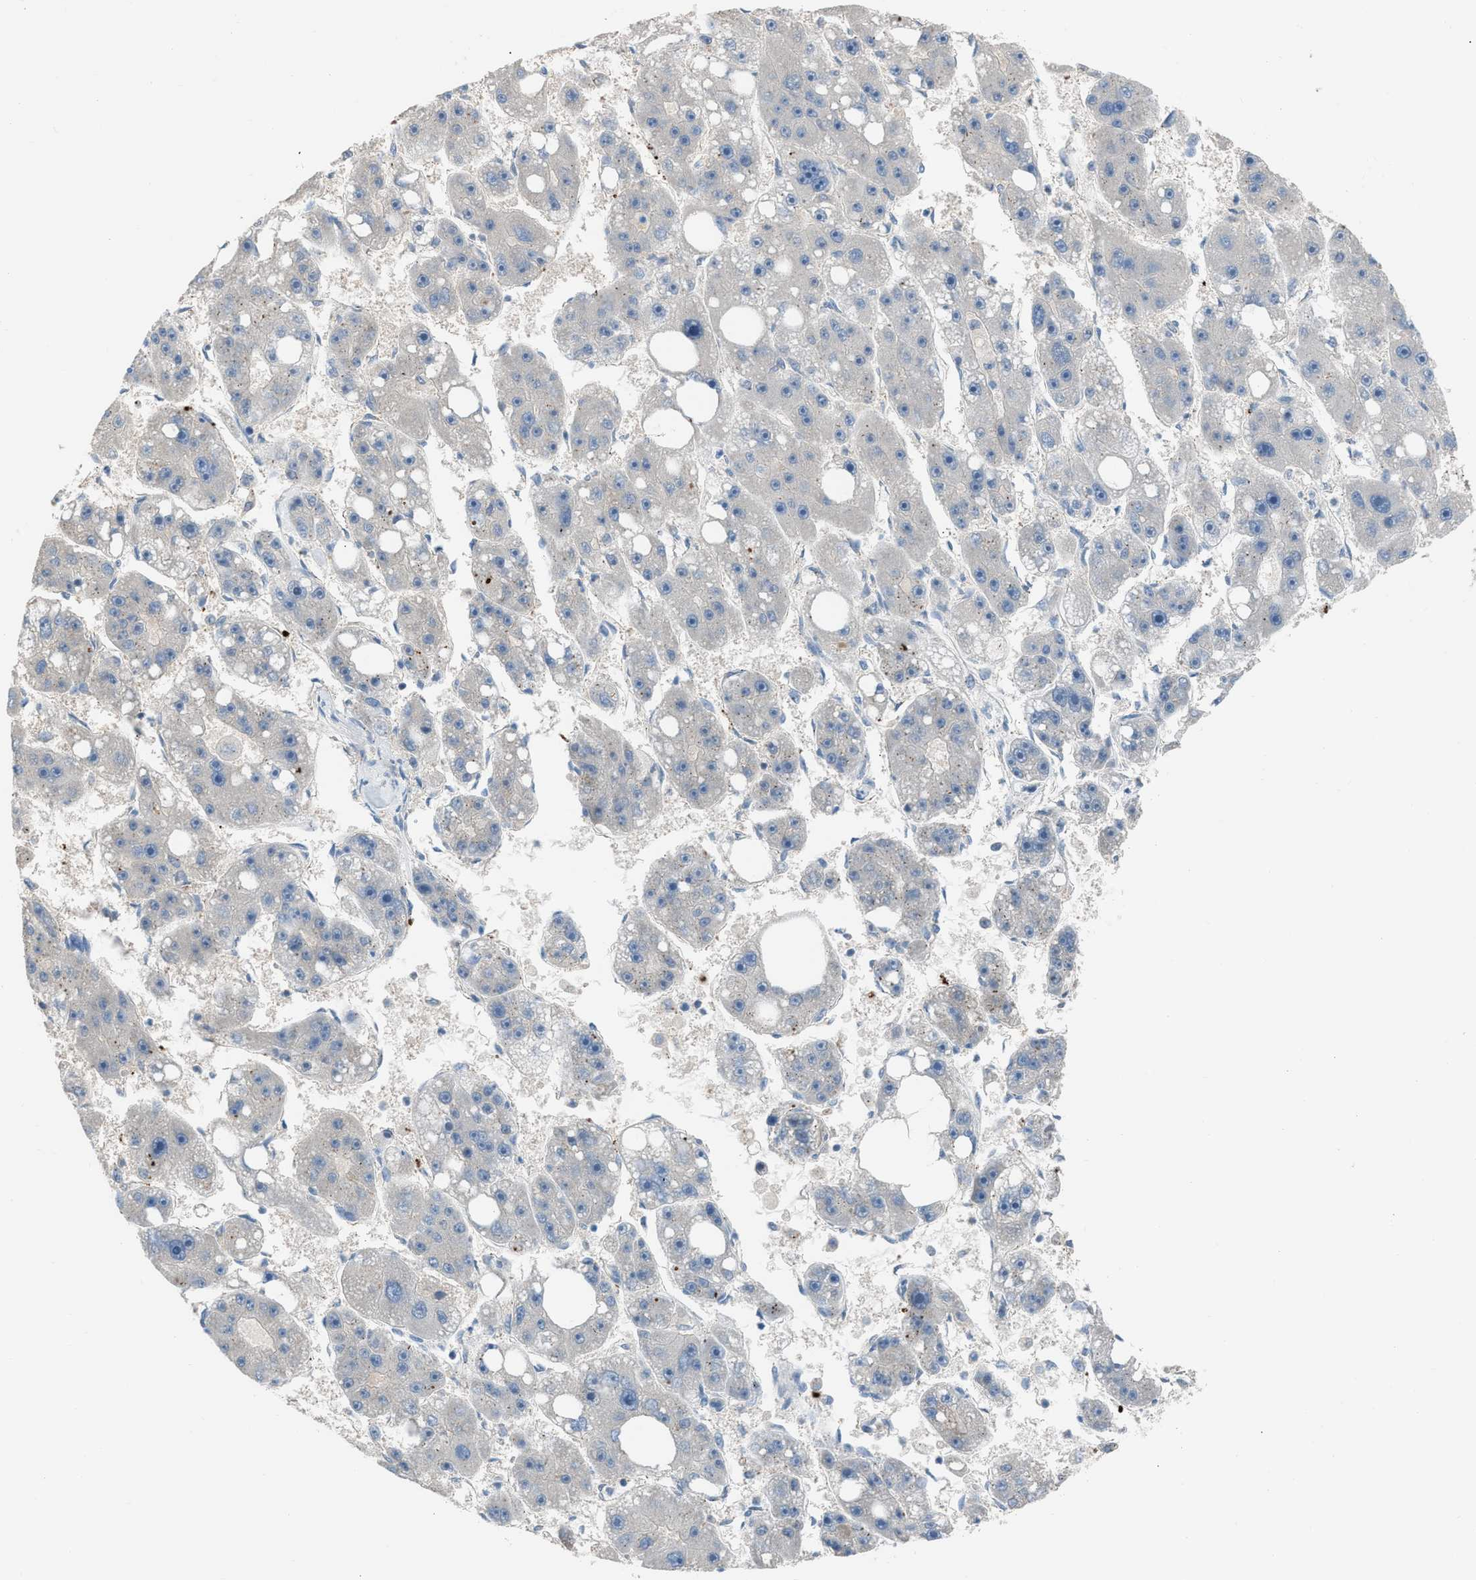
{"staining": {"intensity": "negative", "quantity": "none", "location": "none"}, "tissue": "liver cancer", "cell_type": "Tumor cells", "image_type": "cancer", "snomed": [{"axis": "morphology", "description": "Carcinoma, Hepatocellular, NOS"}, {"axis": "topography", "description": "Liver"}], "caption": "Tumor cells show no significant protein expression in liver cancer (hepatocellular carcinoma). (Immunohistochemistry (ihc), brightfield microscopy, high magnification).", "gene": "CRTC1", "patient": {"sex": "female", "age": 61}}